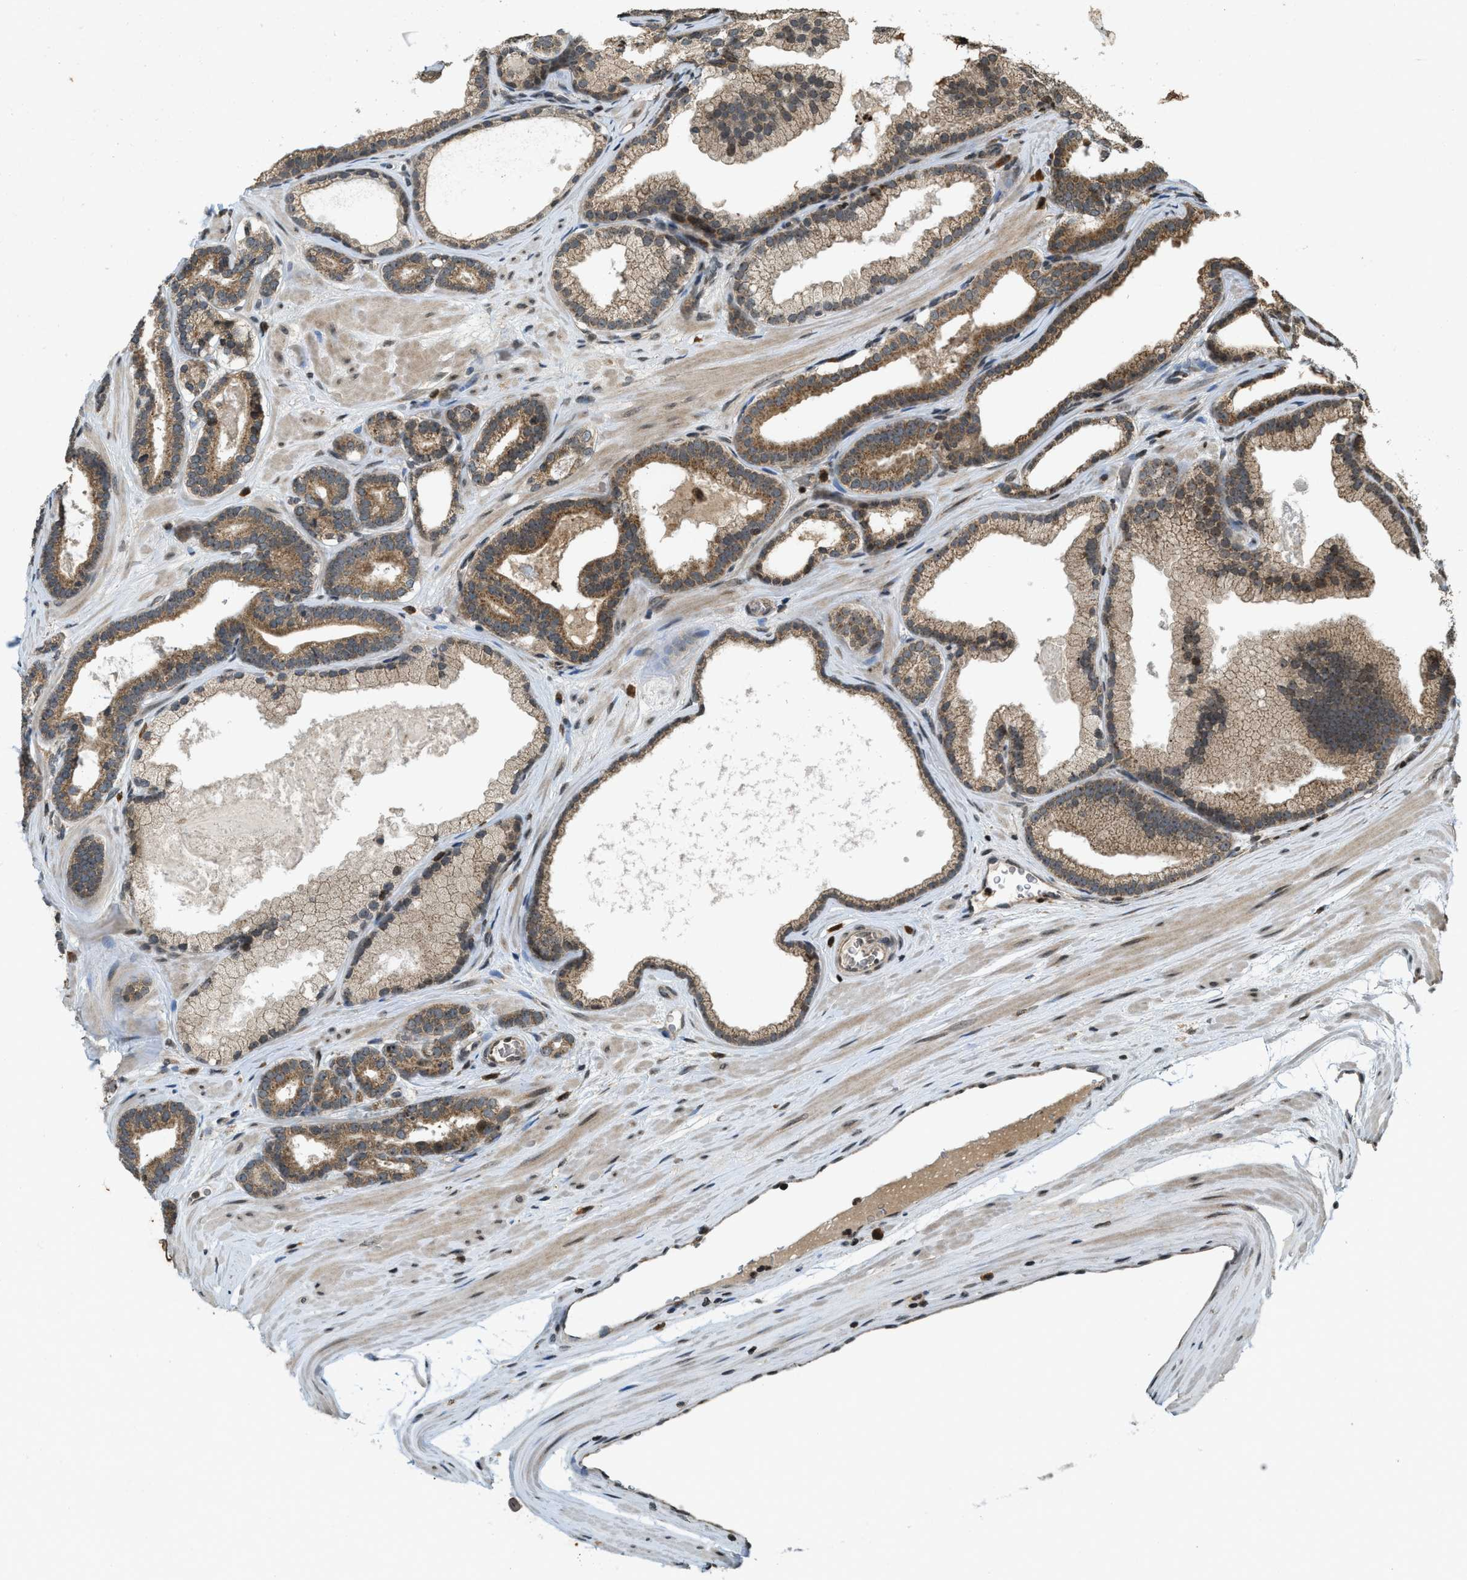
{"staining": {"intensity": "moderate", "quantity": ">75%", "location": "cytoplasmic/membranous"}, "tissue": "prostate cancer", "cell_type": "Tumor cells", "image_type": "cancer", "snomed": [{"axis": "morphology", "description": "Adenocarcinoma, High grade"}, {"axis": "topography", "description": "Prostate"}], "caption": "Approximately >75% of tumor cells in human prostate cancer exhibit moderate cytoplasmic/membranous protein positivity as visualized by brown immunohistochemical staining.", "gene": "SIAH1", "patient": {"sex": "male", "age": 60}}